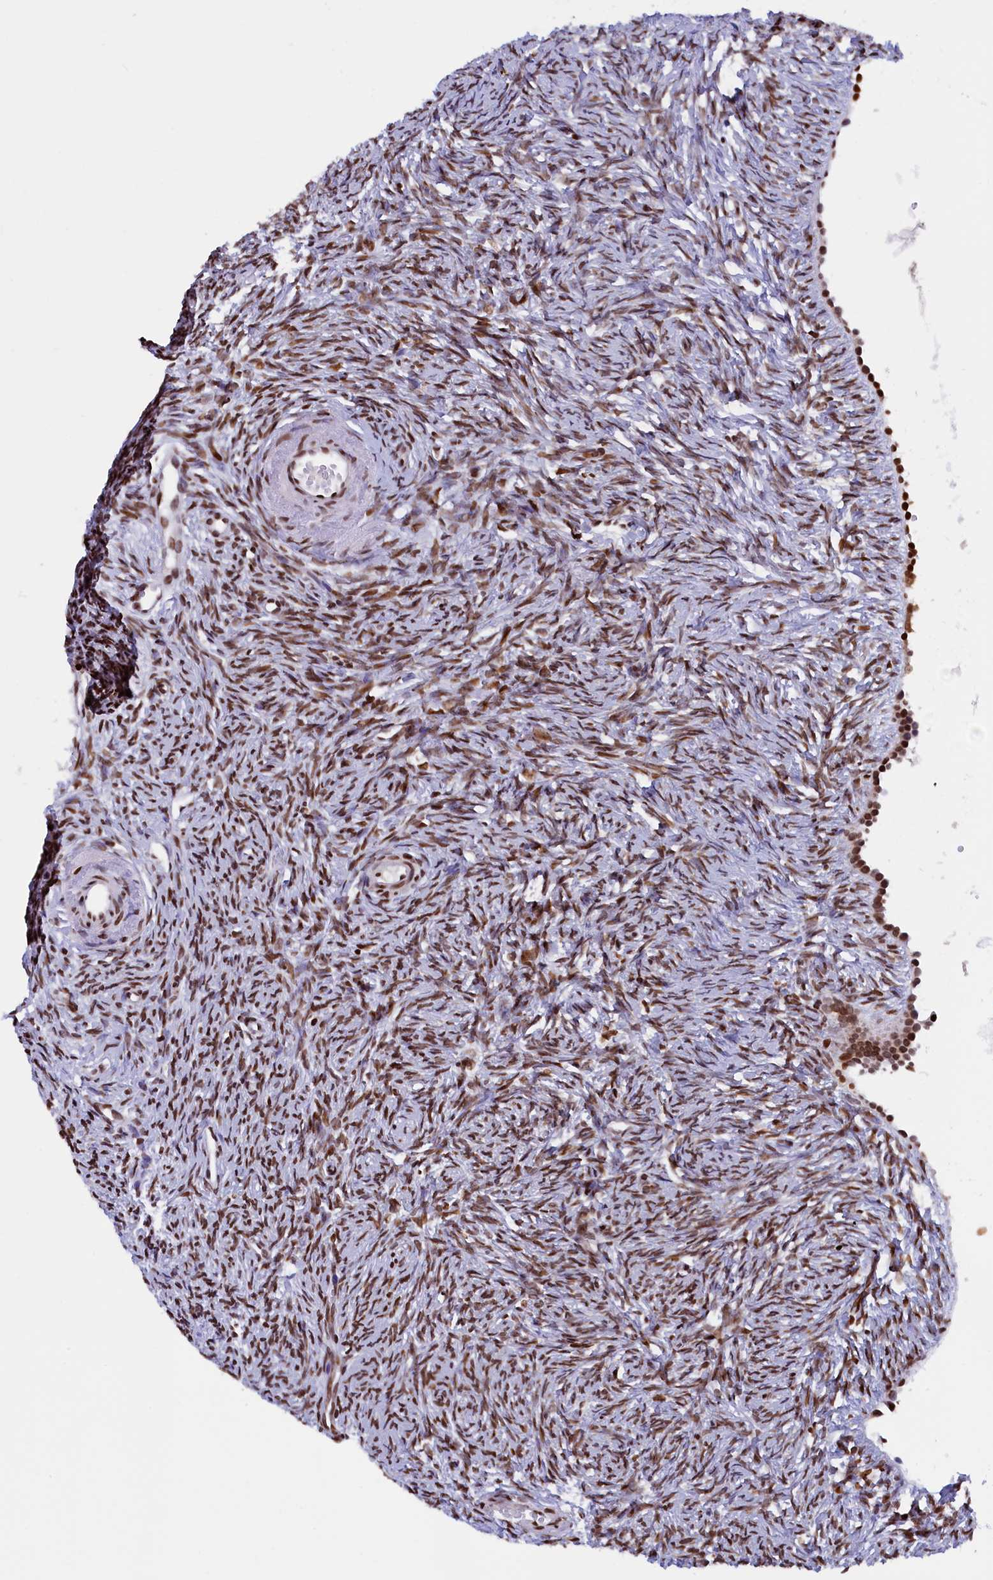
{"staining": {"intensity": "moderate", "quantity": ">75%", "location": "nuclear"}, "tissue": "ovary", "cell_type": "Ovarian stroma cells", "image_type": "normal", "snomed": [{"axis": "morphology", "description": "Normal tissue, NOS"}, {"axis": "topography", "description": "Ovary"}], "caption": "The image displays staining of normal ovary, revealing moderate nuclear protein staining (brown color) within ovarian stroma cells.", "gene": "TIMM29", "patient": {"sex": "female", "age": 51}}